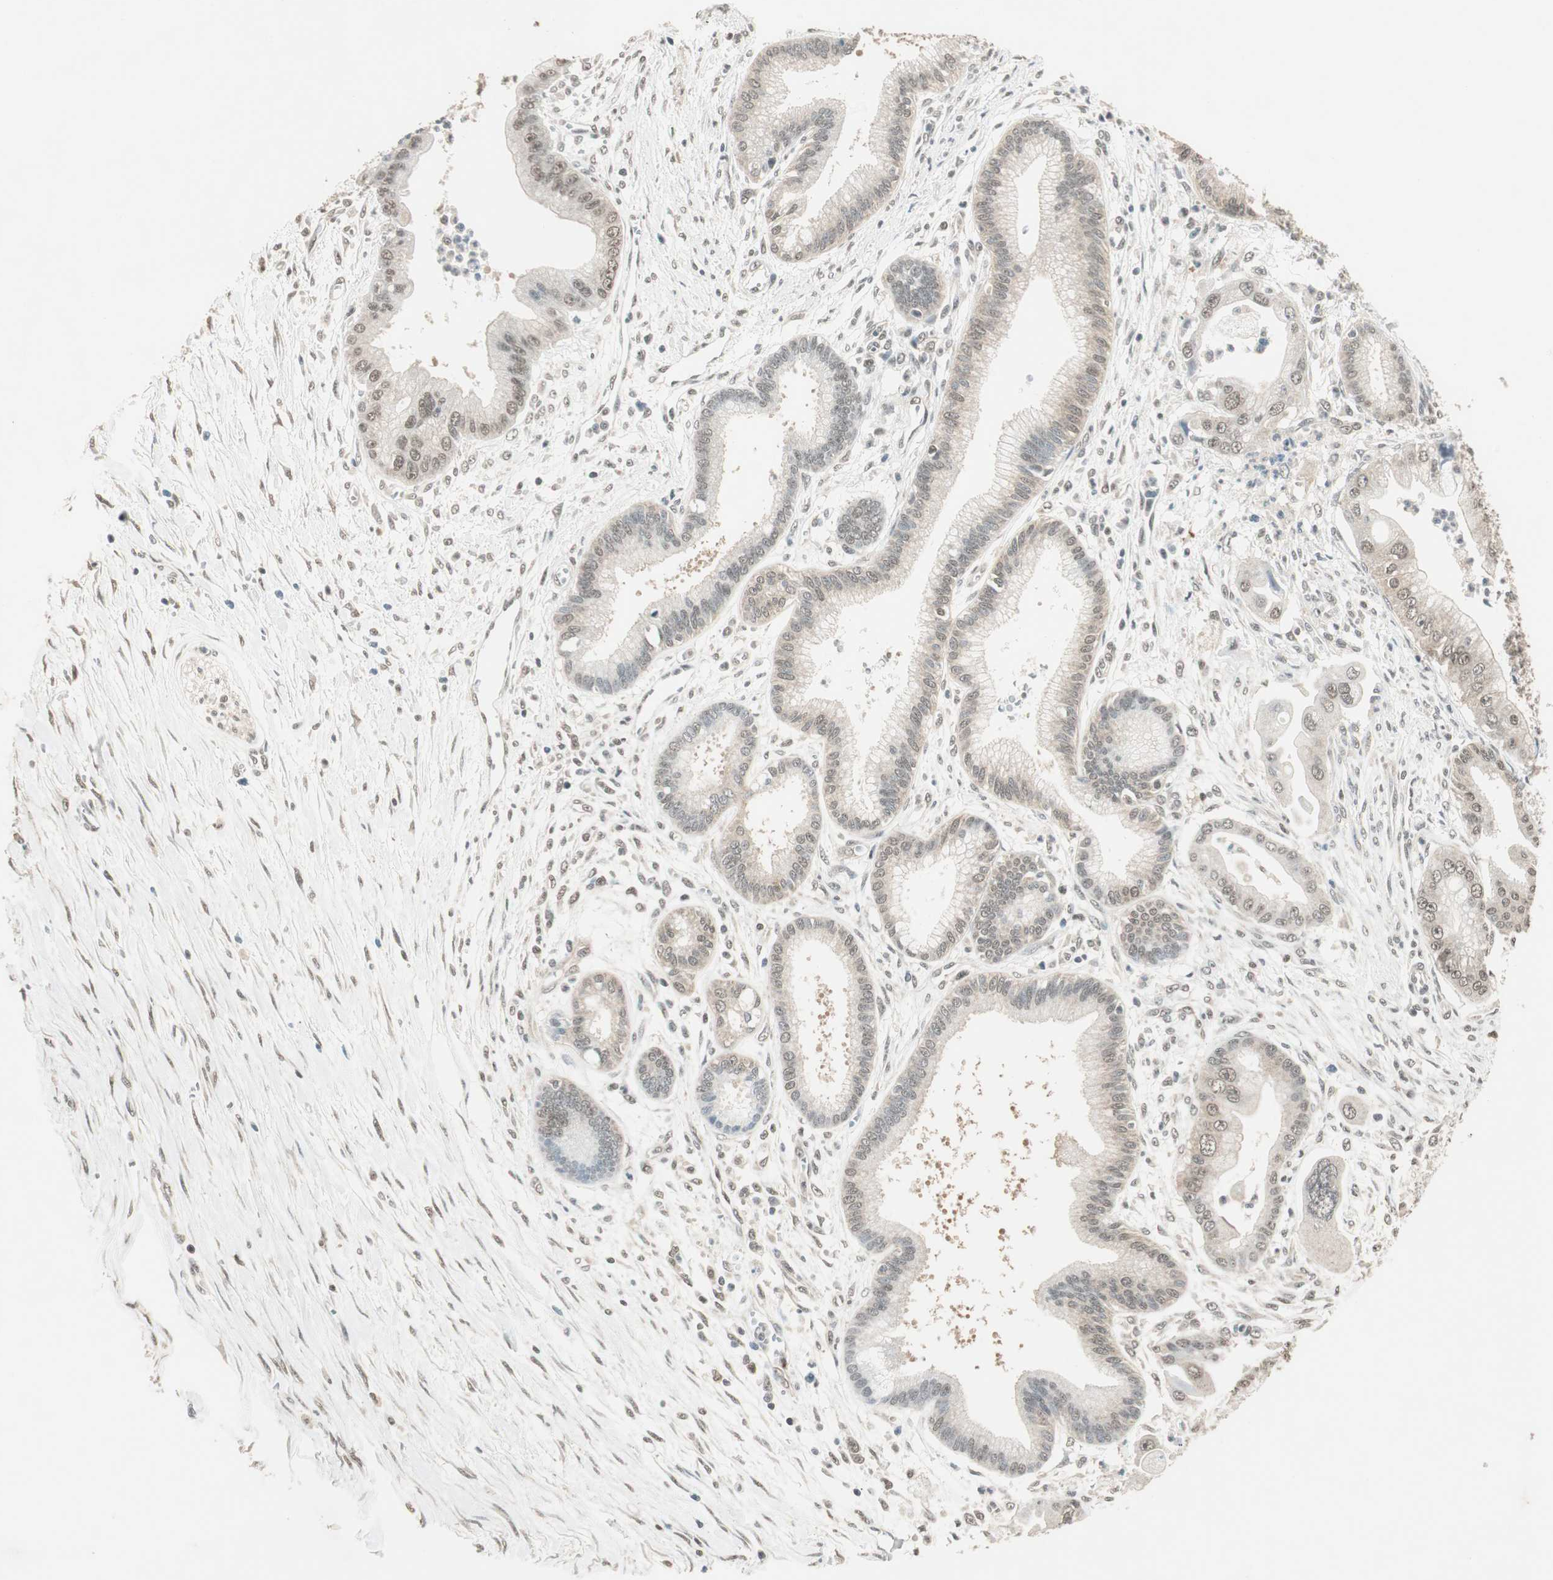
{"staining": {"intensity": "weak", "quantity": "25%-75%", "location": "cytoplasmic/membranous,nuclear"}, "tissue": "pancreatic cancer", "cell_type": "Tumor cells", "image_type": "cancer", "snomed": [{"axis": "morphology", "description": "Adenocarcinoma, NOS"}, {"axis": "topography", "description": "Pancreas"}], "caption": "DAB immunohistochemical staining of adenocarcinoma (pancreatic) shows weak cytoplasmic/membranous and nuclear protein expression in approximately 25%-75% of tumor cells.", "gene": "USP5", "patient": {"sex": "male", "age": 59}}